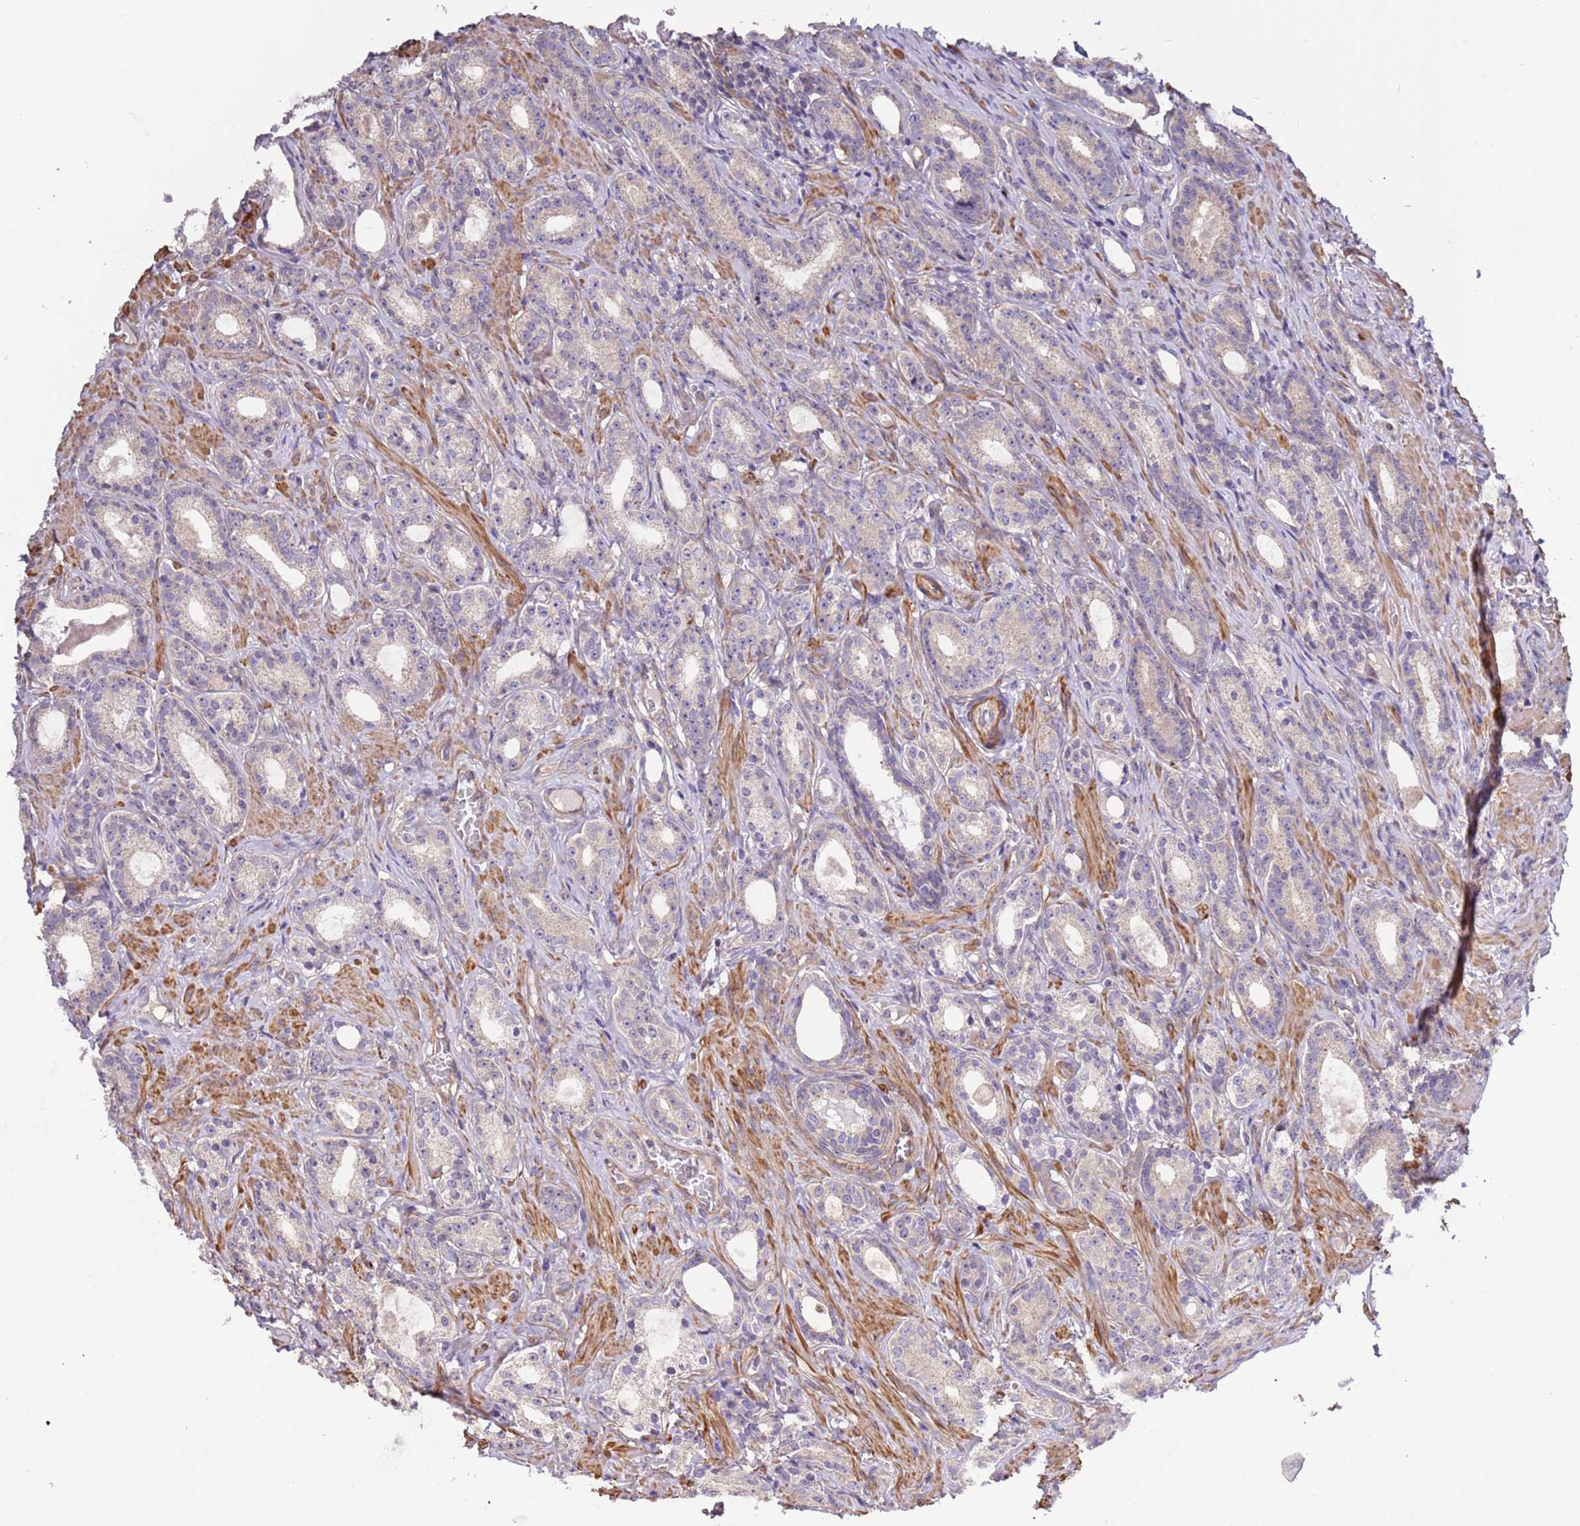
{"staining": {"intensity": "weak", "quantity": "<25%", "location": "cytoplasmic/membranous"}, "tissue": "prostate cancer", "cell_type": "Tumor cells", "image_type": "cancer", "snomed": [{"axis": "morphology", "description": "Adenocarcinoma, Low grade"}, {"axis": "topography", "description": "Prostate"}], "caption": "This is a histopathology image of immunohistochemistry staining of prostate cancer (adenocarcinoma (low-grade)), which shows no staining in tumor cells. (DAB (3,3'-diaminobenzidine) IHC visualized using brightfield microscopy, high magnification).", "gene": "LAMB4", "patient": {"sex": "male", "age": 71}}